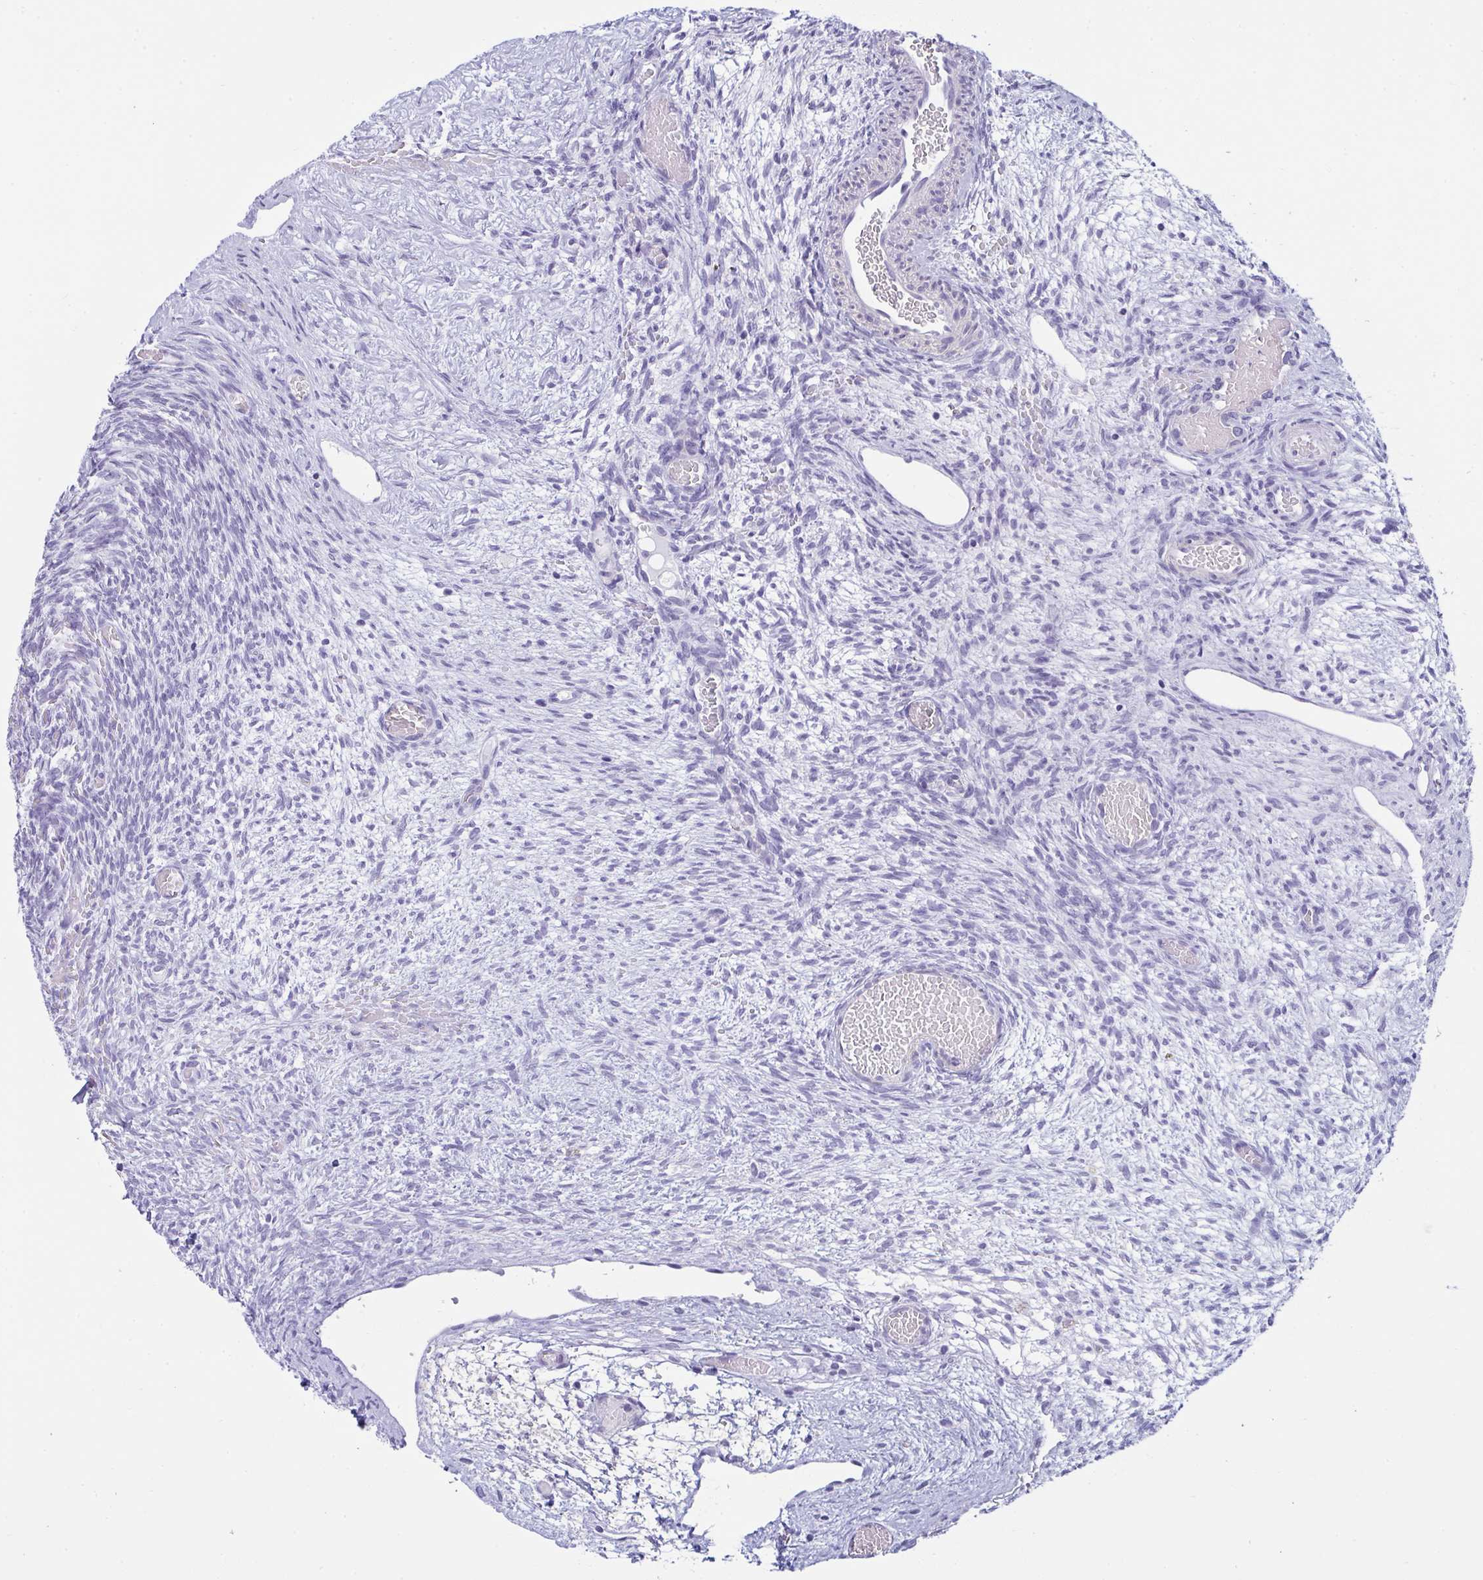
{"staining": {"intensity": "negative", "quantity": "none", "location": "none"}, "tissue": "ovary", "cell_type": "Follicle cells", "image_type": "normal", "snomed": [{"axis": "morphology", "description": "Normal tissue, NOS"}, {"axis": "topography", "description": "Ovary"}], "caption": "This image is of unremarkable ovary stained with immunohistochemistry (IHC) to label a protein in brown with the nuclei are counter-stained blue. There is no staining in follicle cells. (DAB (3,3'-diaminobenzidine) immunohistochemistry (IHC) with hematoxylin counter stain).", "gene": "SUZ12", "patient": {"sex": "female", "age": 67}}